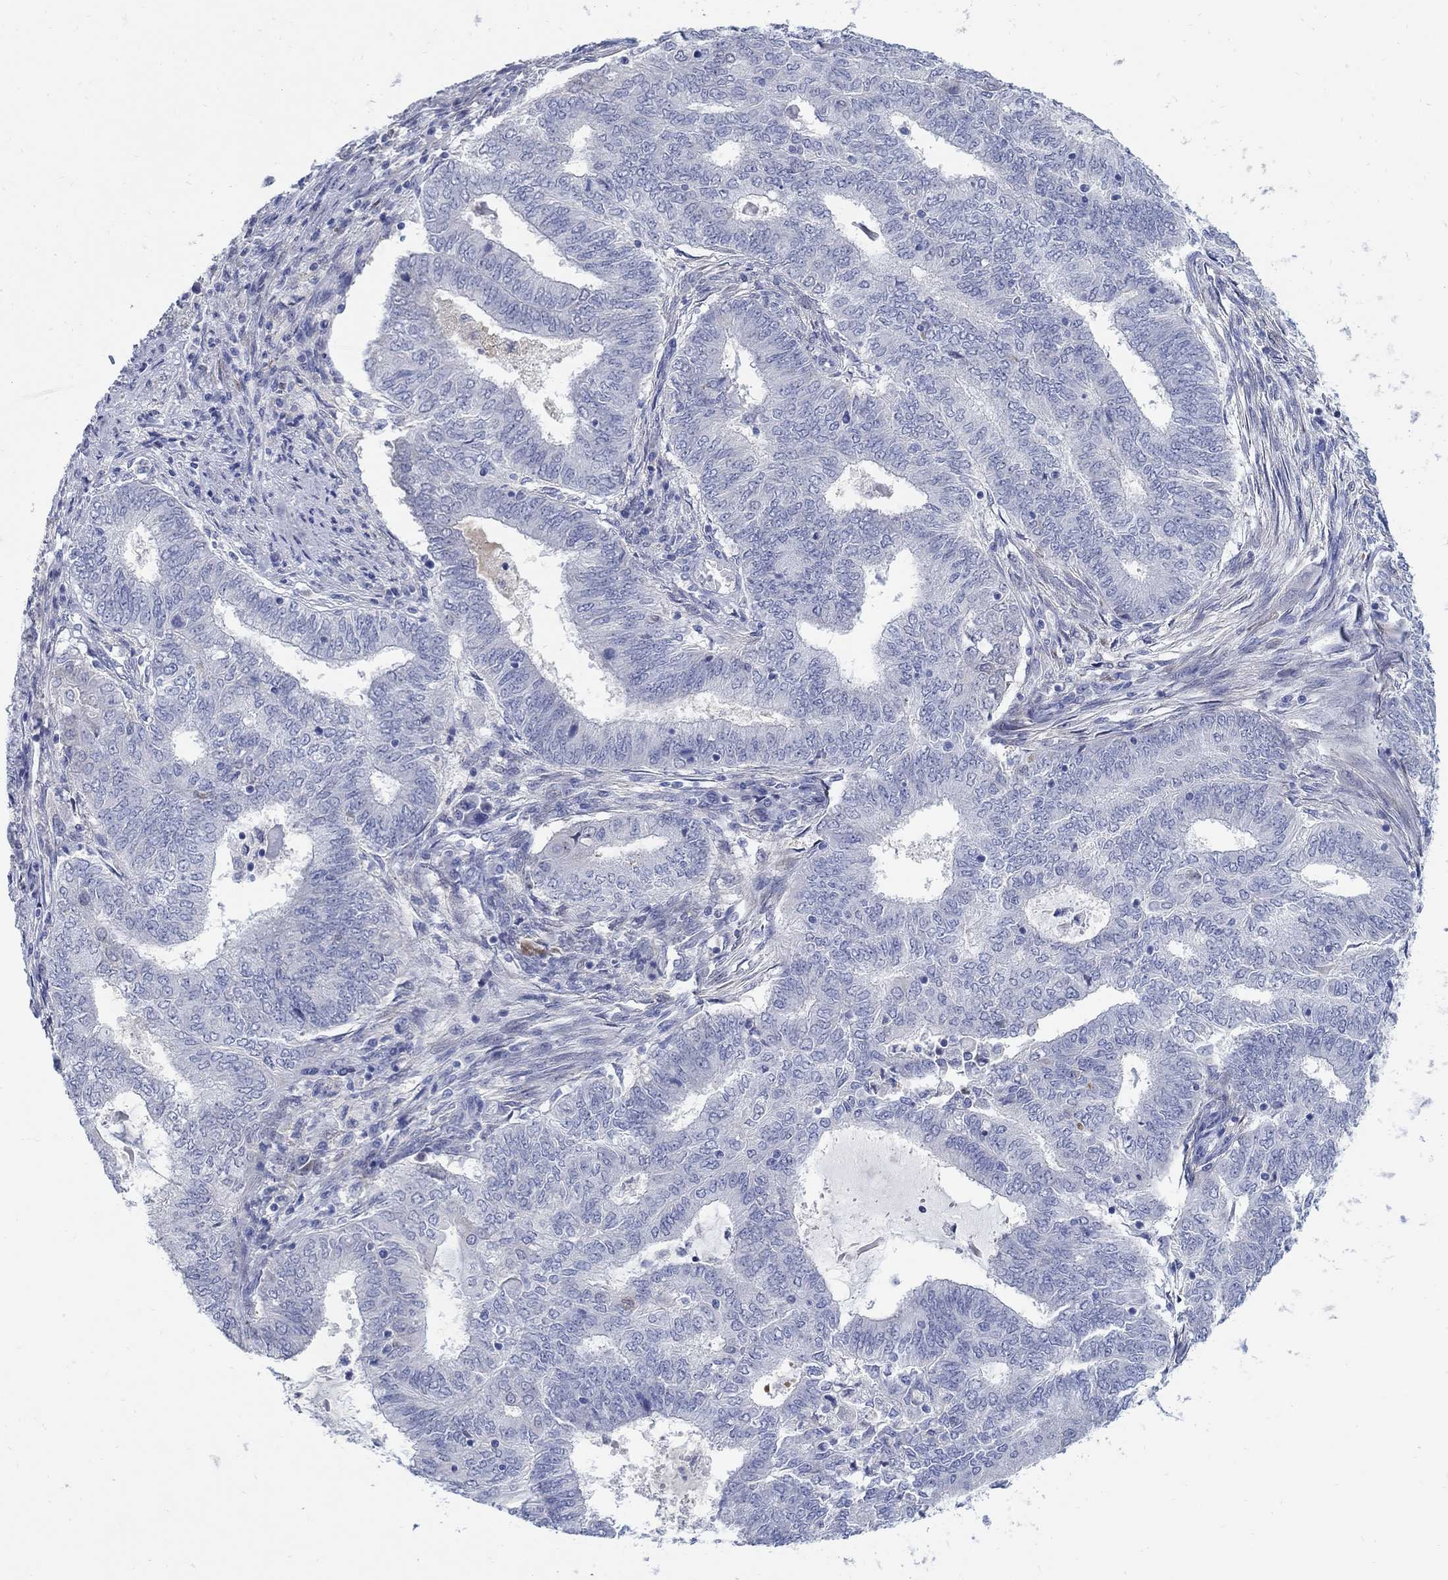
{"staining": {"intensity": "negative", "quantity": "none", "location": "none"}, "tissue": "endometrial cancer", "cell_type": "Tumor cells", "image_type": "cancer", "snomed": [{"axis": "morphology", "description": "Adenocarcinoma, NOS"}, {"axis": "topography", "description": "Endometrium"}], "caption": "Endometrial cancer was stained to show a protein in brown. There is no significant positivity in tumor cells.", "gene": "REEP2", "patient": {"sex": "female", "age": 62}}